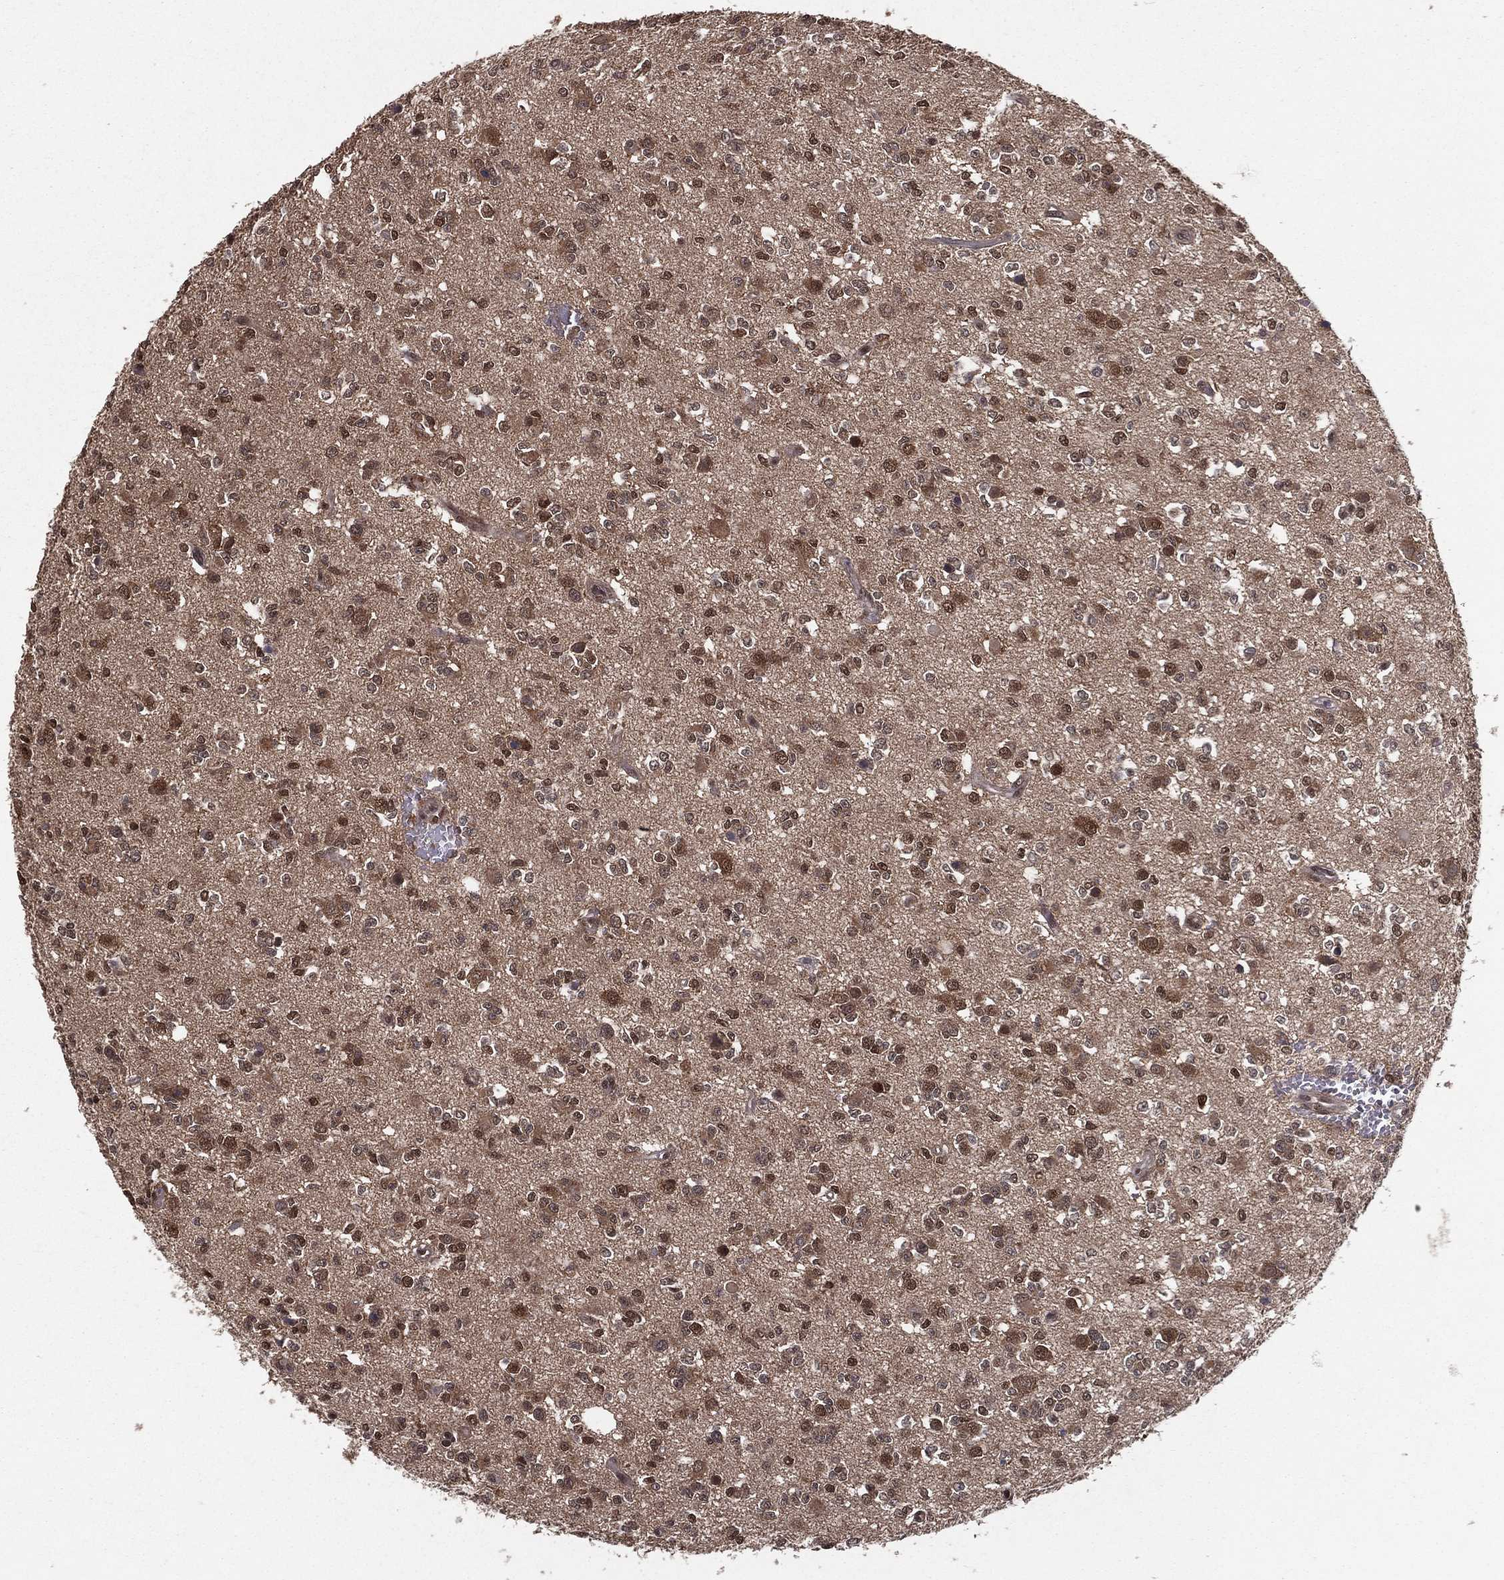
{"staining": {"intensity": "moderate", "quantity": "25%-75%", "location": "nuclear"}, "tissue": "glioma", "cell_type": "Tumor cells", "image_type": "cancer", "snomed": [{"axis": "morphology", "description": "Glioma, malignant, Low grade"}, {"axis": "topography", "description": "Brain"}], "caption": "Immunohistochemistry (DAB) staining of glioma shows moderate nuclear protein expression in approximately 25%-75% of tumor cells.", "gene": "CARM1", "patient": {"sex": "female", "age": 45}}